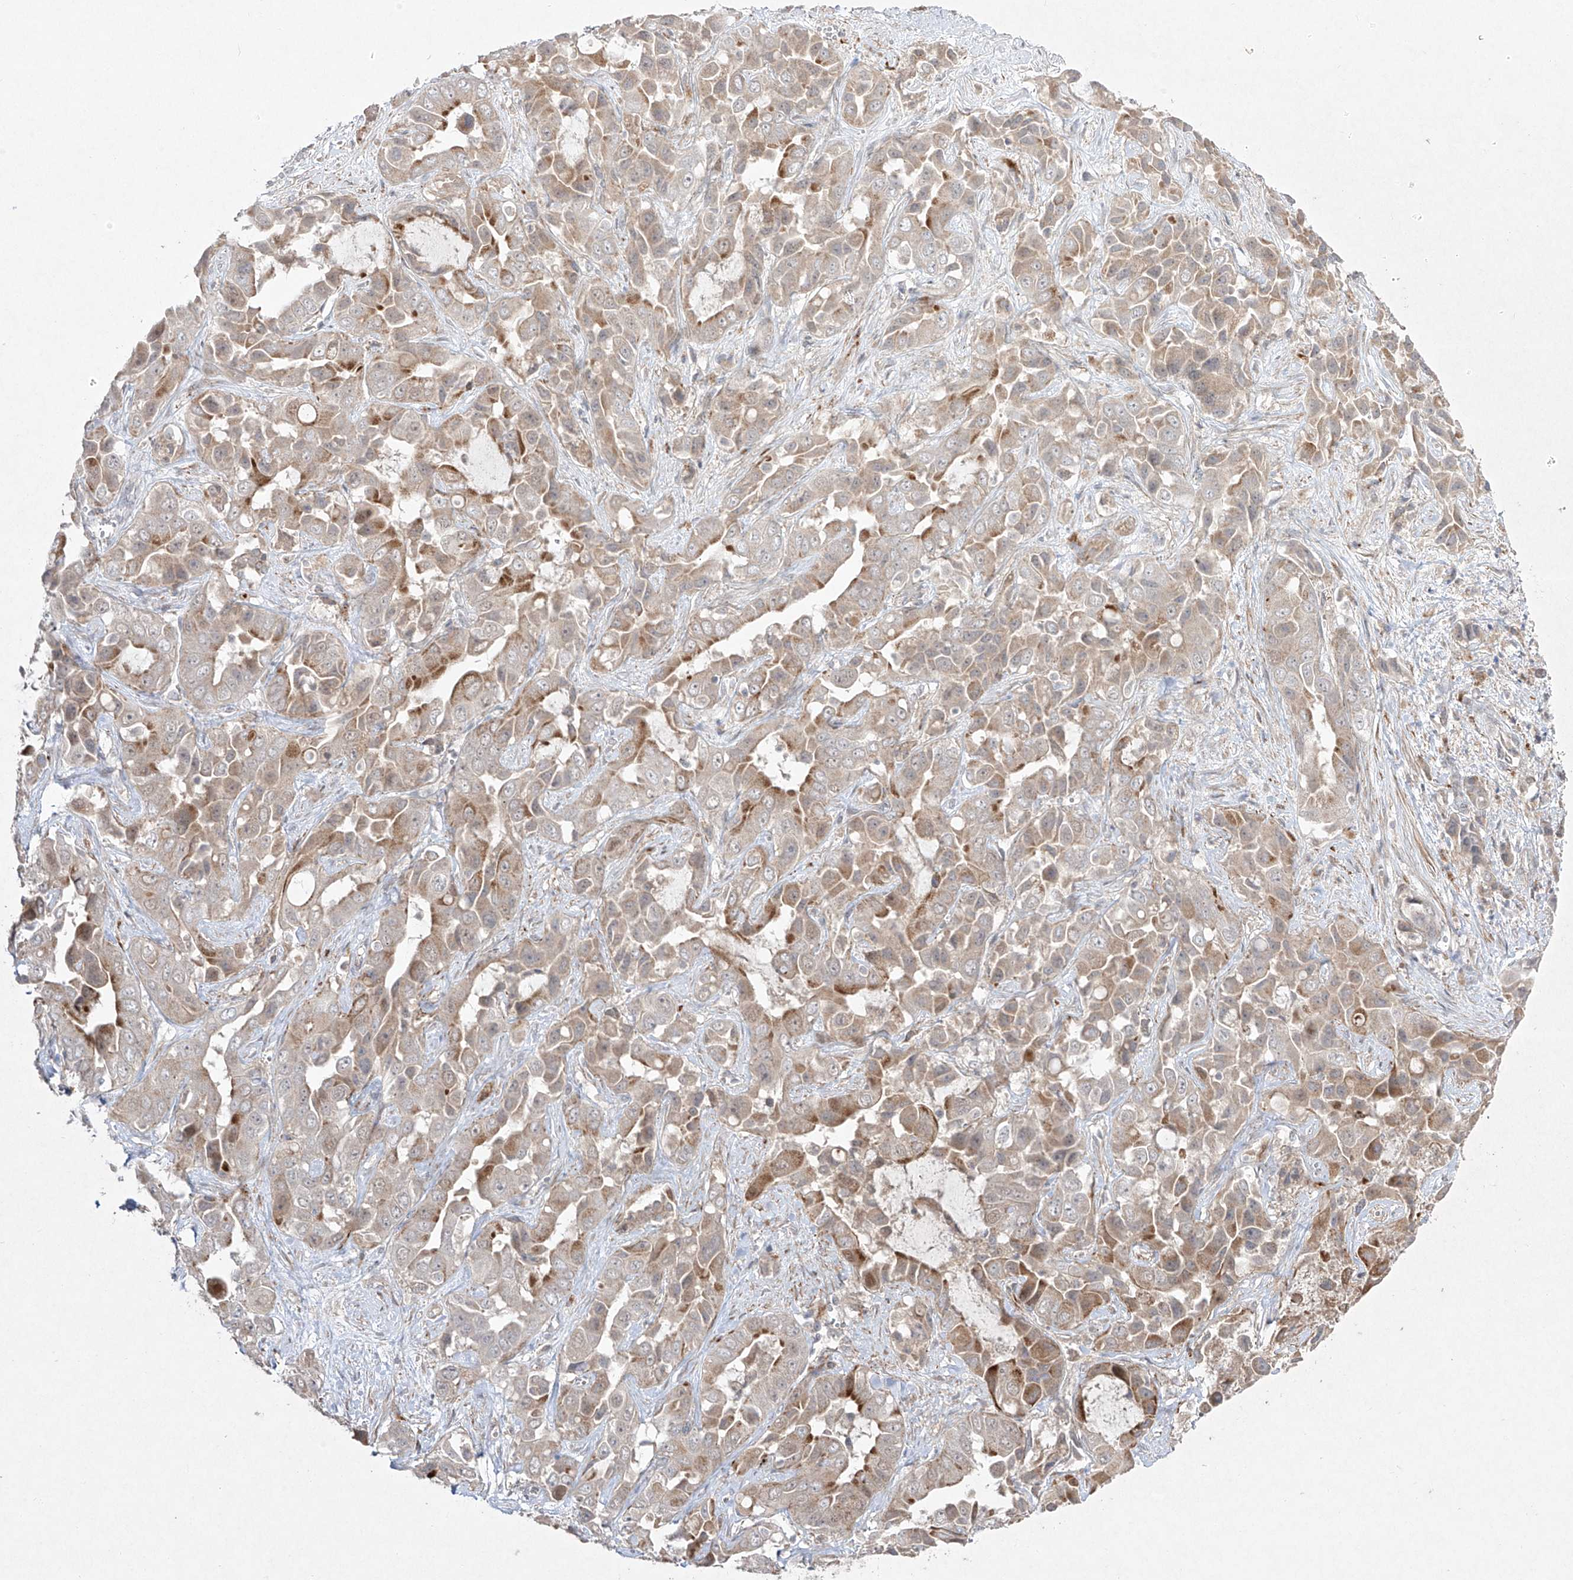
{"staining": {"intensity": "moderate", "quantity": "<25%", "location": "cytoplasmic/membranous"}, "tissue": "liver cancer", "cell_type": "Tumor cells", "image_type": "cancer", "snomed": [{"axis": "morphology", "description": "Cholangiocarcinoma"}, {"axis": "topography", "description": "Liver"}], "caption": "DAB immunohistochemical staining of human liver cholangiocarcinoma displays moderate cytoplasmic/membranous protein expression in approximately <25% of tumor cells.", "gene": "KDM1B", "patient": {"sex": "female", "age": 52}}